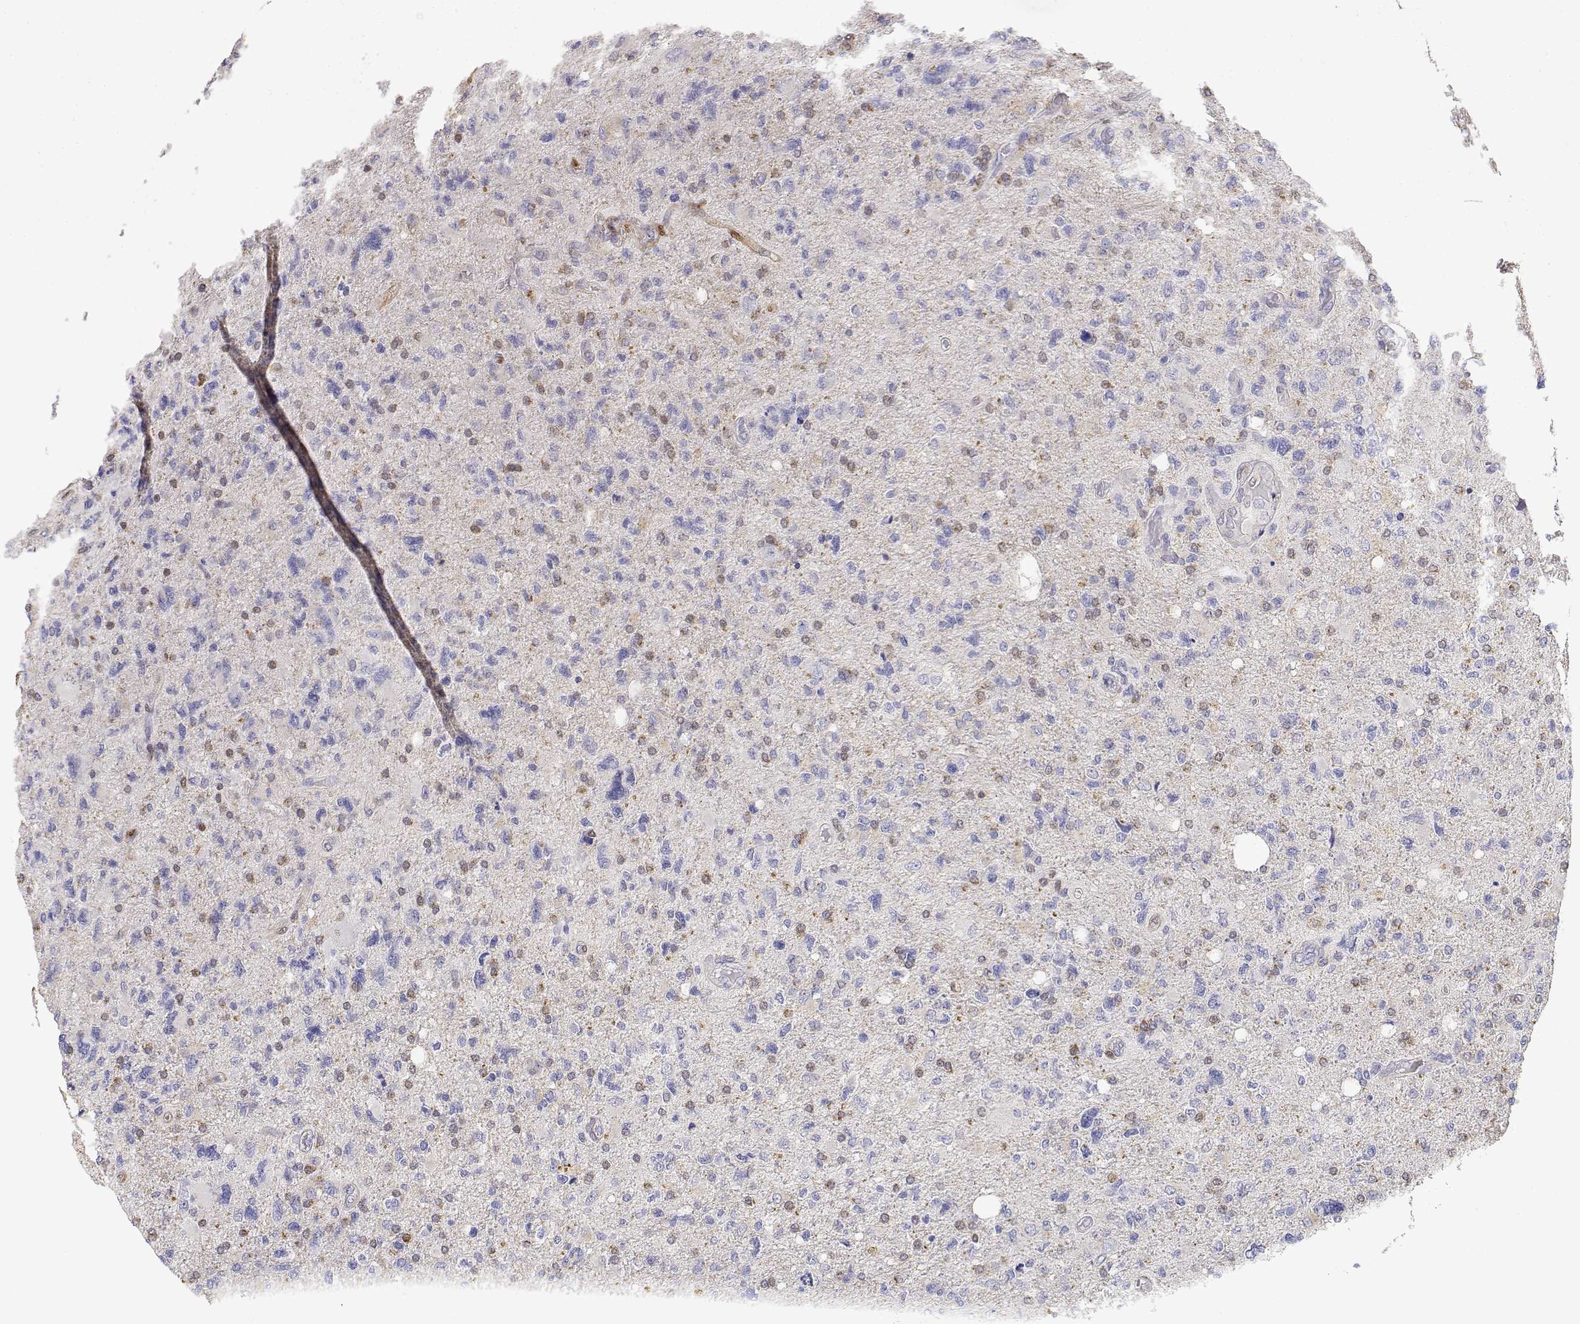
{"staining": {"intensity": "weak", "quantity": "<25%", "location": "nuclear"}, "tissue": "glioma", "cell_type": "Tumor cells", "image_type": "cancer", "snomed": [{"axis": "morphology", "description": "Glioma, malignant, High grade"}, {"axis": "topography", "description": "Cerebral cortex"}], "caption": "Tumor cells are negative for brown protein staining in malignant high-grade glioma. The staining is performed using DAB brown chromogen with nuclei counter-stained in using hematoxylin.", "gene": "ADA", "patient": {"sex": "male", "age": 70}}